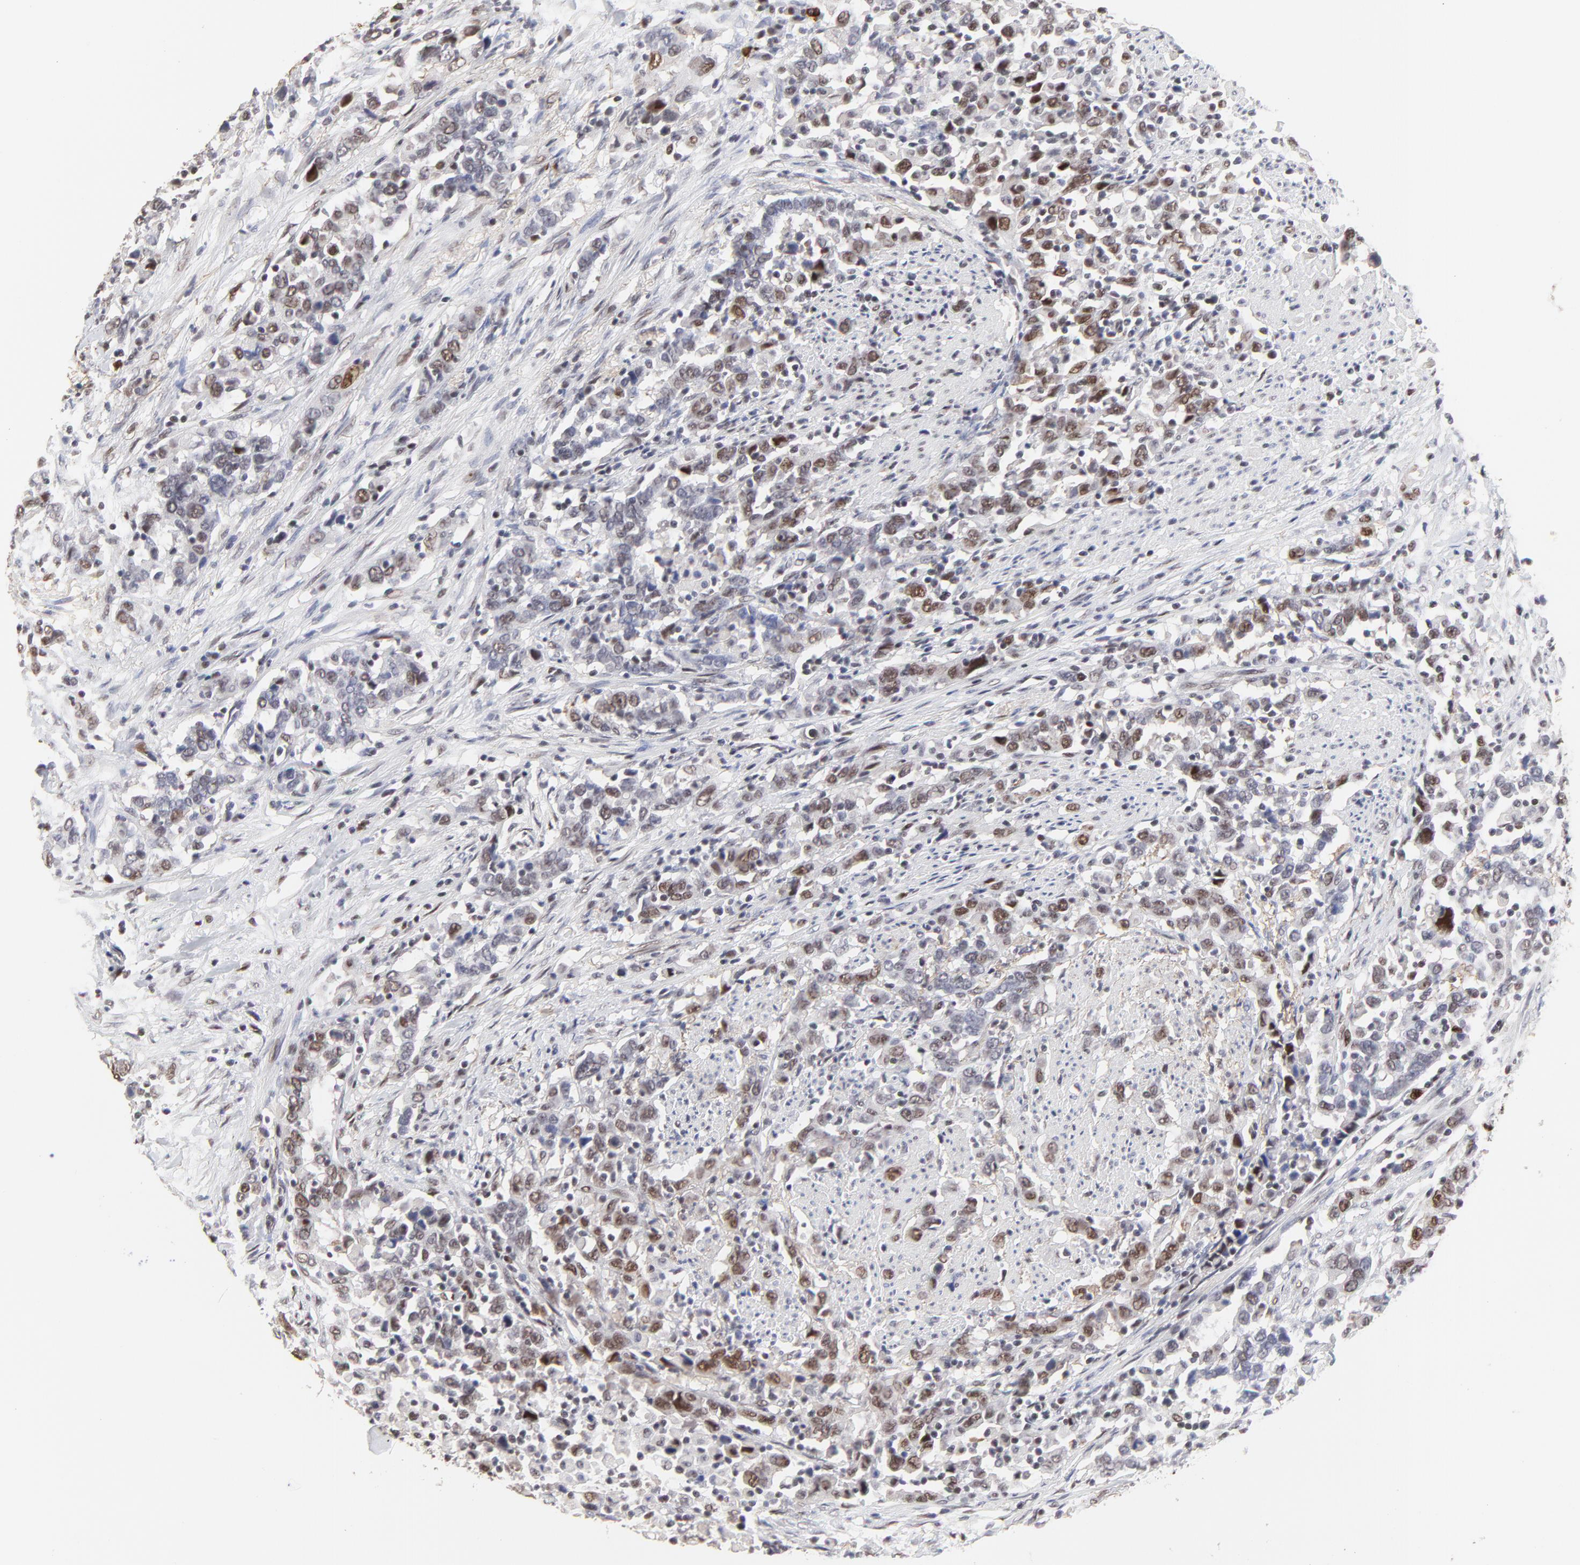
{"staining": {"intensity": "moderate", "quantity": "<25%", "location": "nuclear"}, "tissue": "urothelial cancer", "cell_type": "Tumor cells", "image_type": "cancer", "snomed": [{"axis": "morphology", "description": "Urothelial carcinoma, High grade"}, {"axis": "topography", "description": "Urinary bladder"}], "caption": "Urothelial carcinoma (high-grade) stained with a brown dye reveals moderate nuclear positive expression in approximately <25% of tumor cells.", "gene": "OGFOD1", "patient": {"sex": "male", "age": 61}}